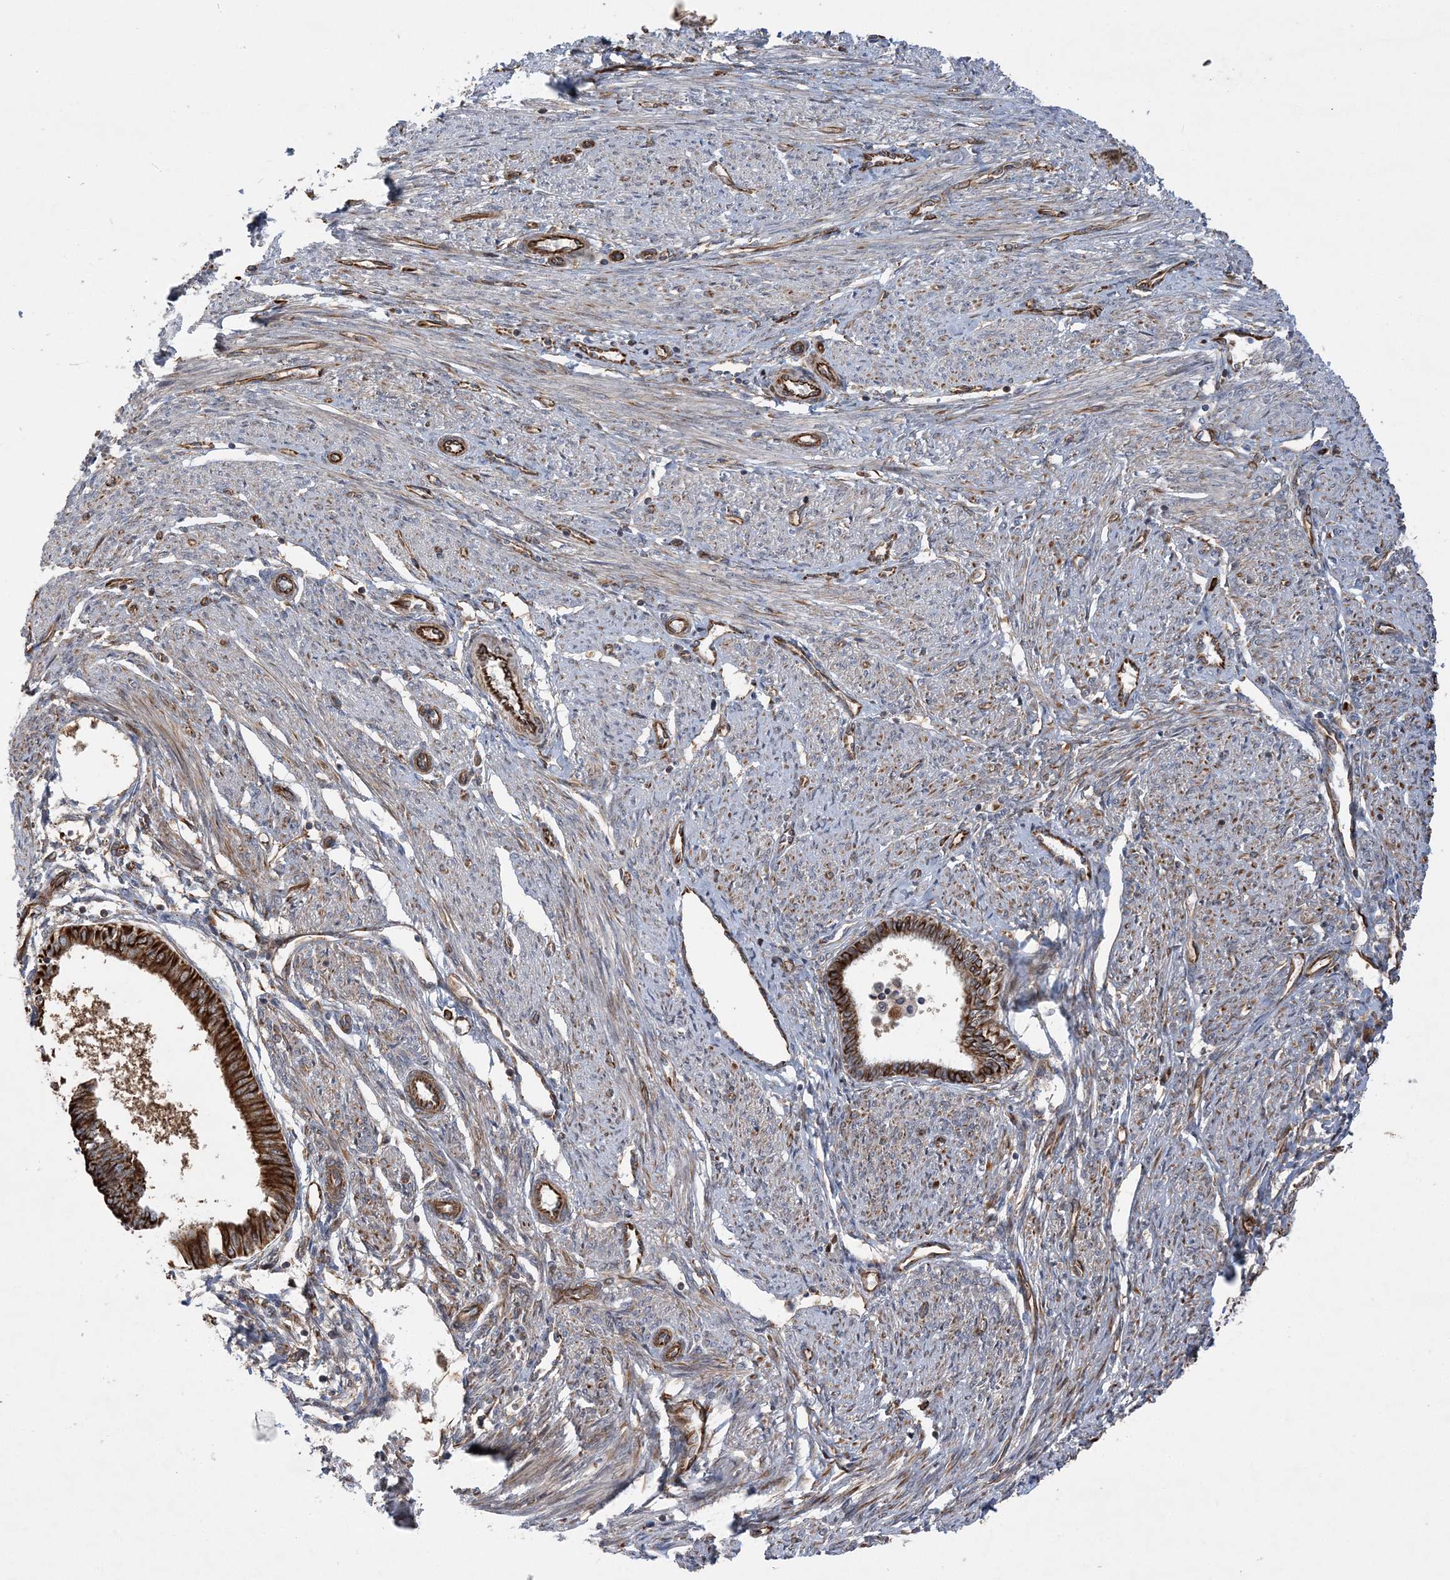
{"staining": {"intensity": "strong", "quantity": ">75%", "location": "cytoplasmic/membranous"}, "tissue": "endometrial cancer", "cell_type": "Tumor cells", "image_type": "cancer", "snomed": [{"axis": "morphology", "description": "Adenocarcinoma, NOS"}, {"axis": "topography", "description": "Endometrium"}], "caption": "Protein staining of adenocarcinoma (endometrial) tissue exhibits strong cytoplasmic/membranous expression in about >75% of tumor cells.", "gene": "FAM114A2", "patient": {"sex": "female", "age": 58}}